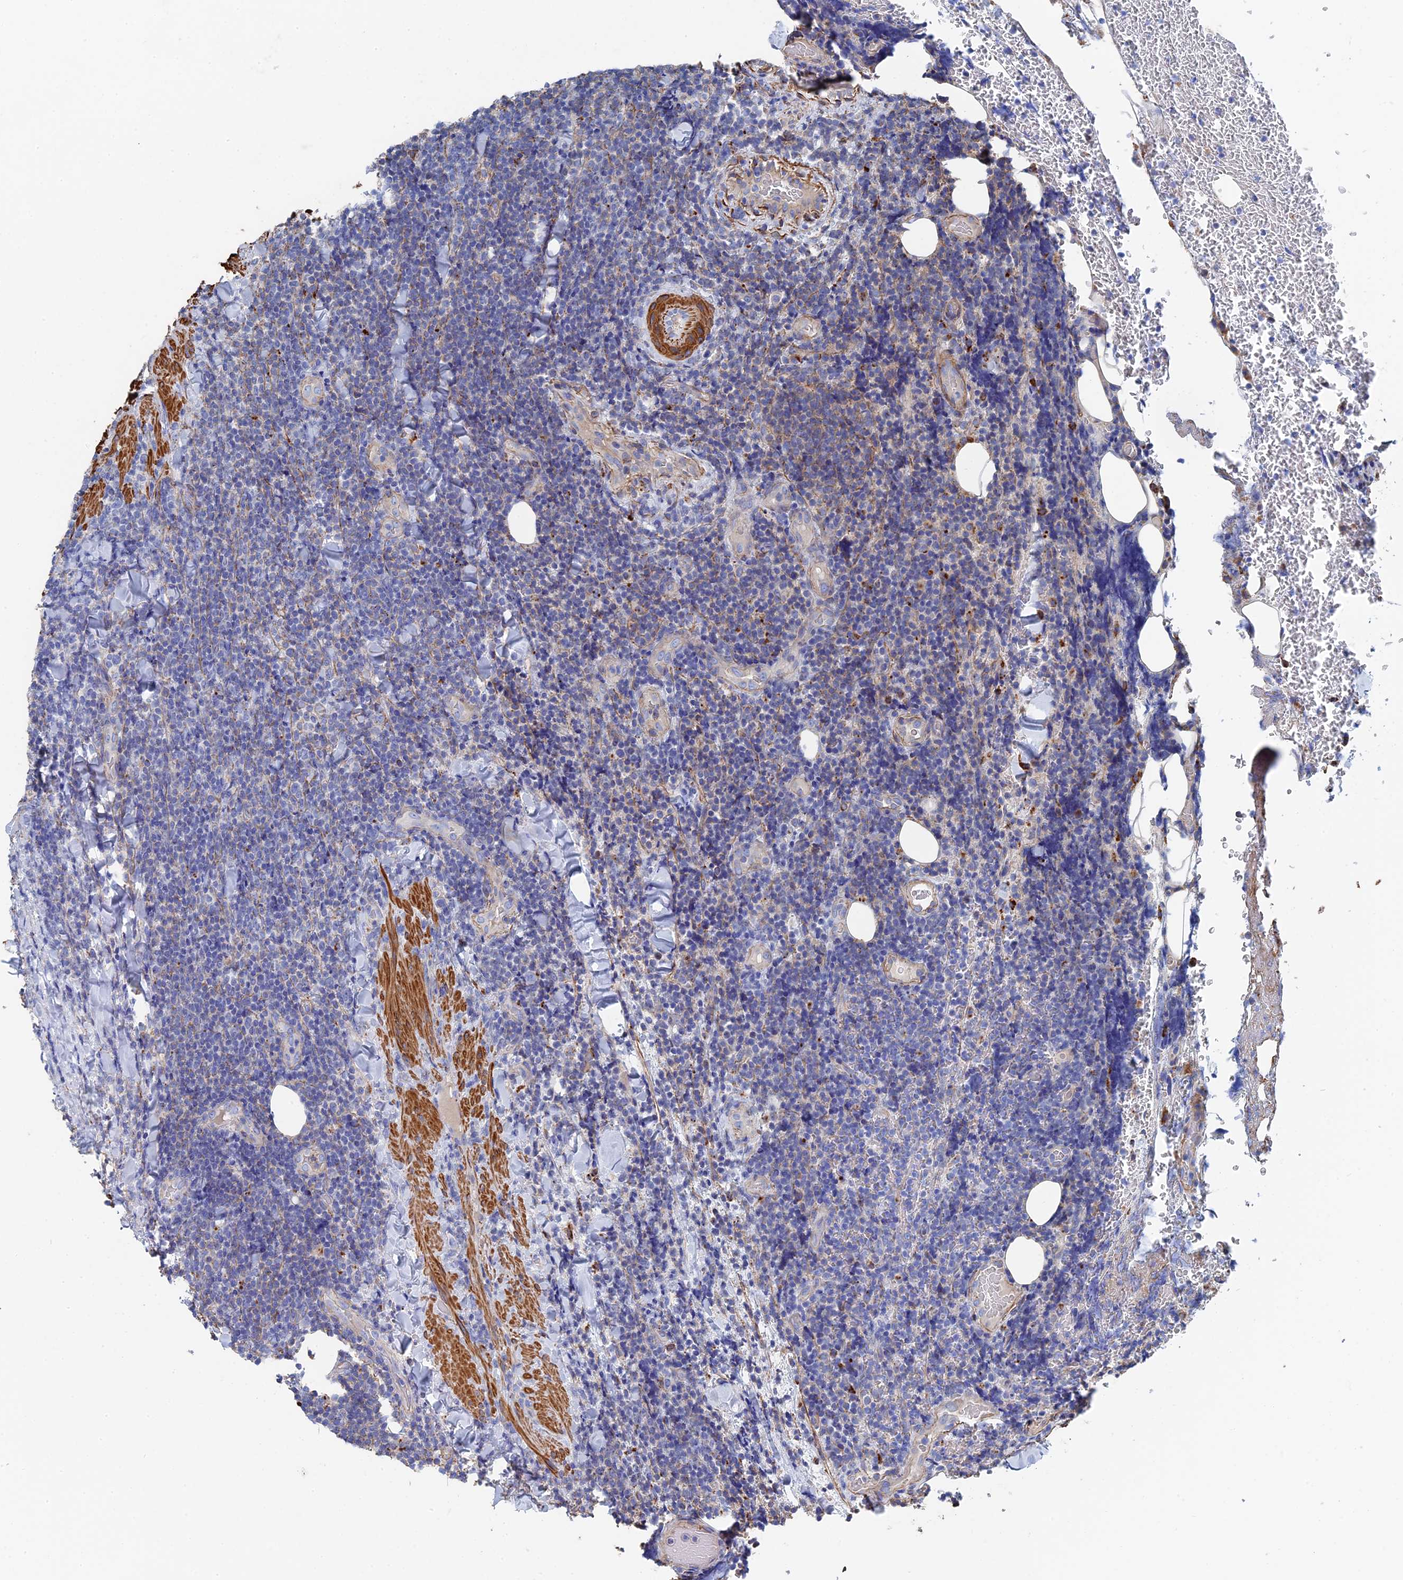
{"staining": {"intensity": "negative", "quantity": "none", "location": "none"}, "tissue": "lymphoma", "cell_type": "Tumor cells", "image_type": "cancer", "snomed": [{"axis": "morphology", "description": "Malignant lymphoma, non-Hodgkin's type, Low grade"}, {"axis": "topography", "description": "Lymph node"}], "caption": "A high-resolution micrograph shows immunohistochemistry (IHC) staining of lymphoma, which displays no significant staining in tumor cells.", "gene": "STRA6", "patient": {"sex": "male", "age": 66}}